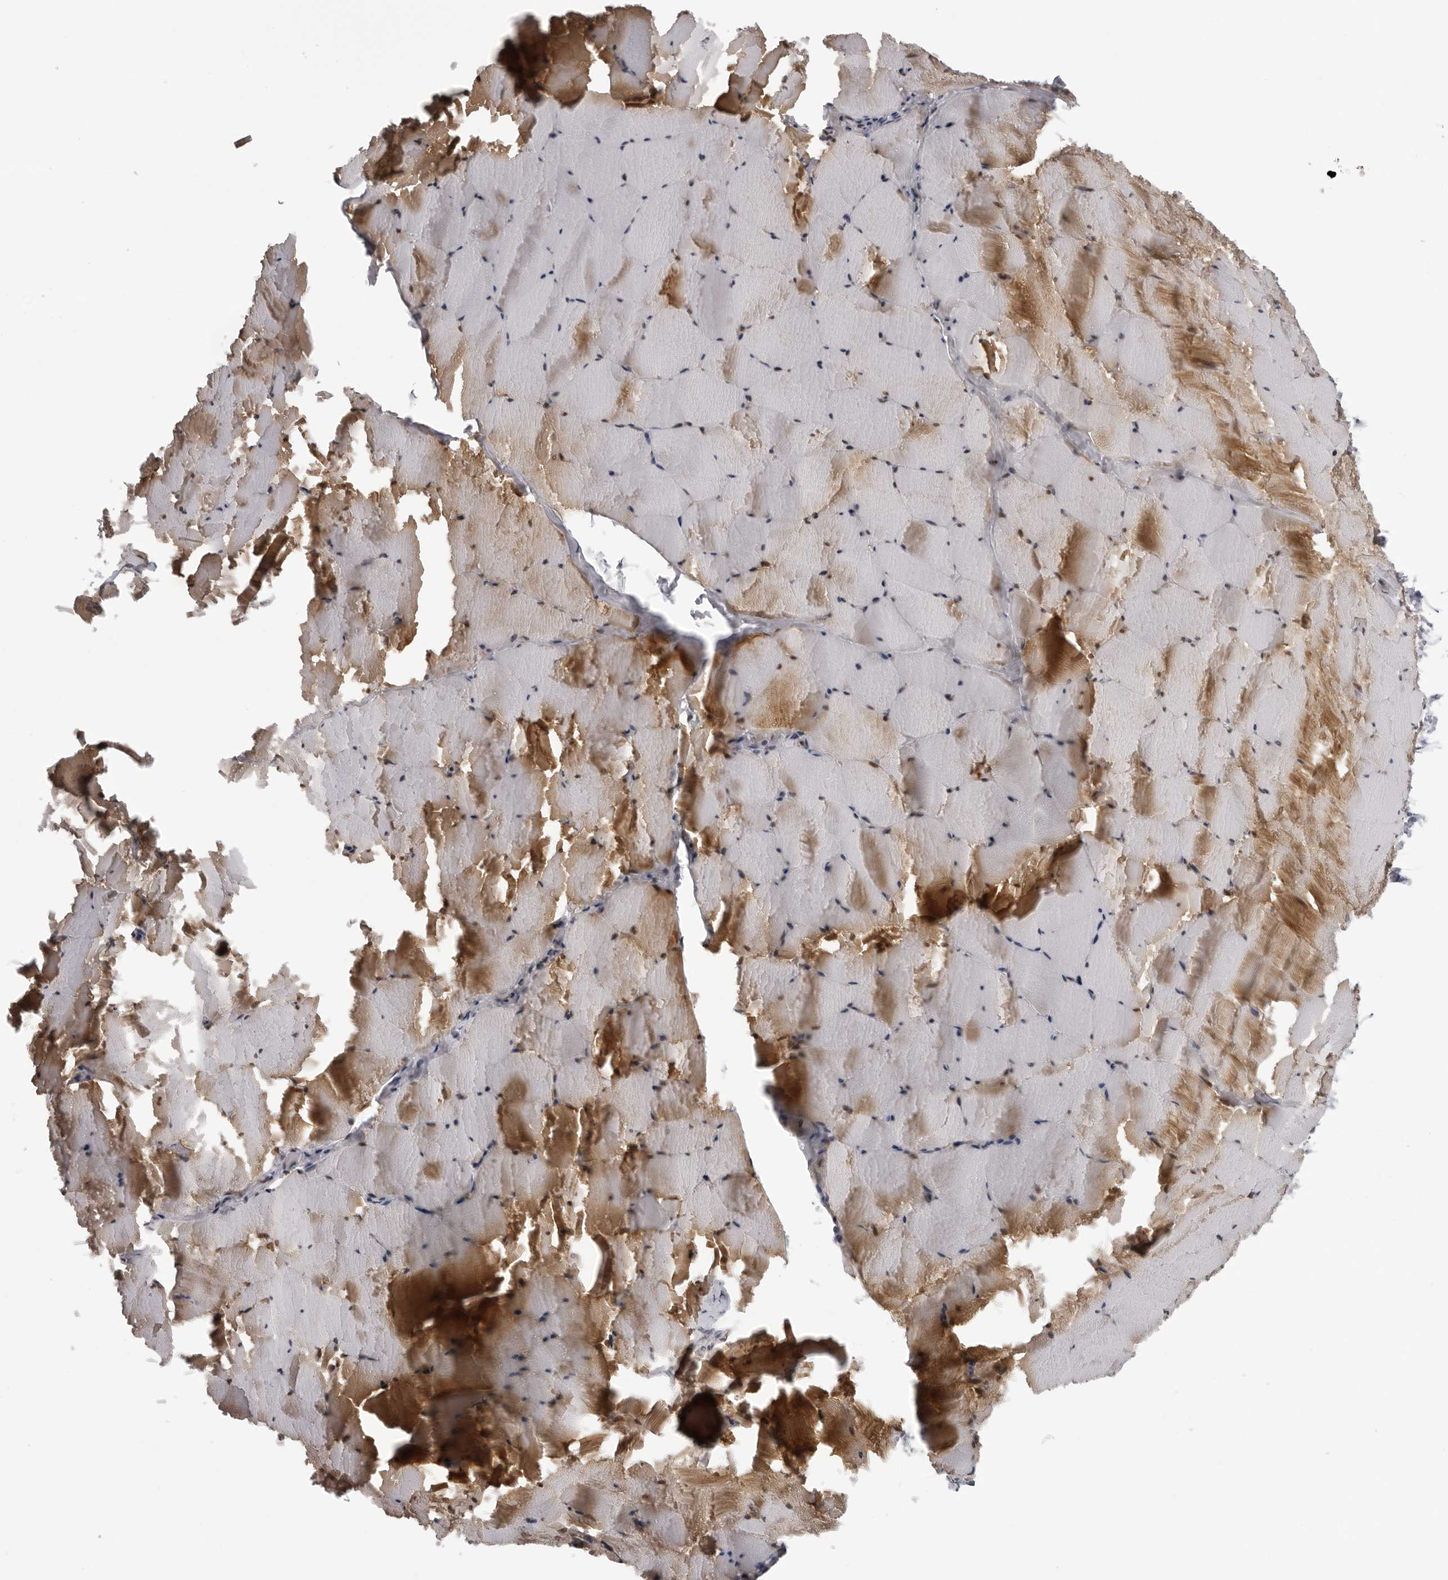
{"staining": {"intensity": "moderate", "quantity": ">75%", "location": "cytoplasmic/membranous"}, "tissue": "skeletal muscle", "cell_type": "Myocytes", "image_type": "normal", "snomed": [{"axis": "morphology", "description": "Normal tissue, NOS"}, {"axis": "topography", "description": "Skeletal muscle"}], "caption": "Immunohistochemical staining of benign skeletal muscle demonstrates medium levels of moderate cytoplasmic/membranous expression in about >75% of myocytes.", "gene": "MAPK12", "patient": {"sex": "male", "age": 62}}